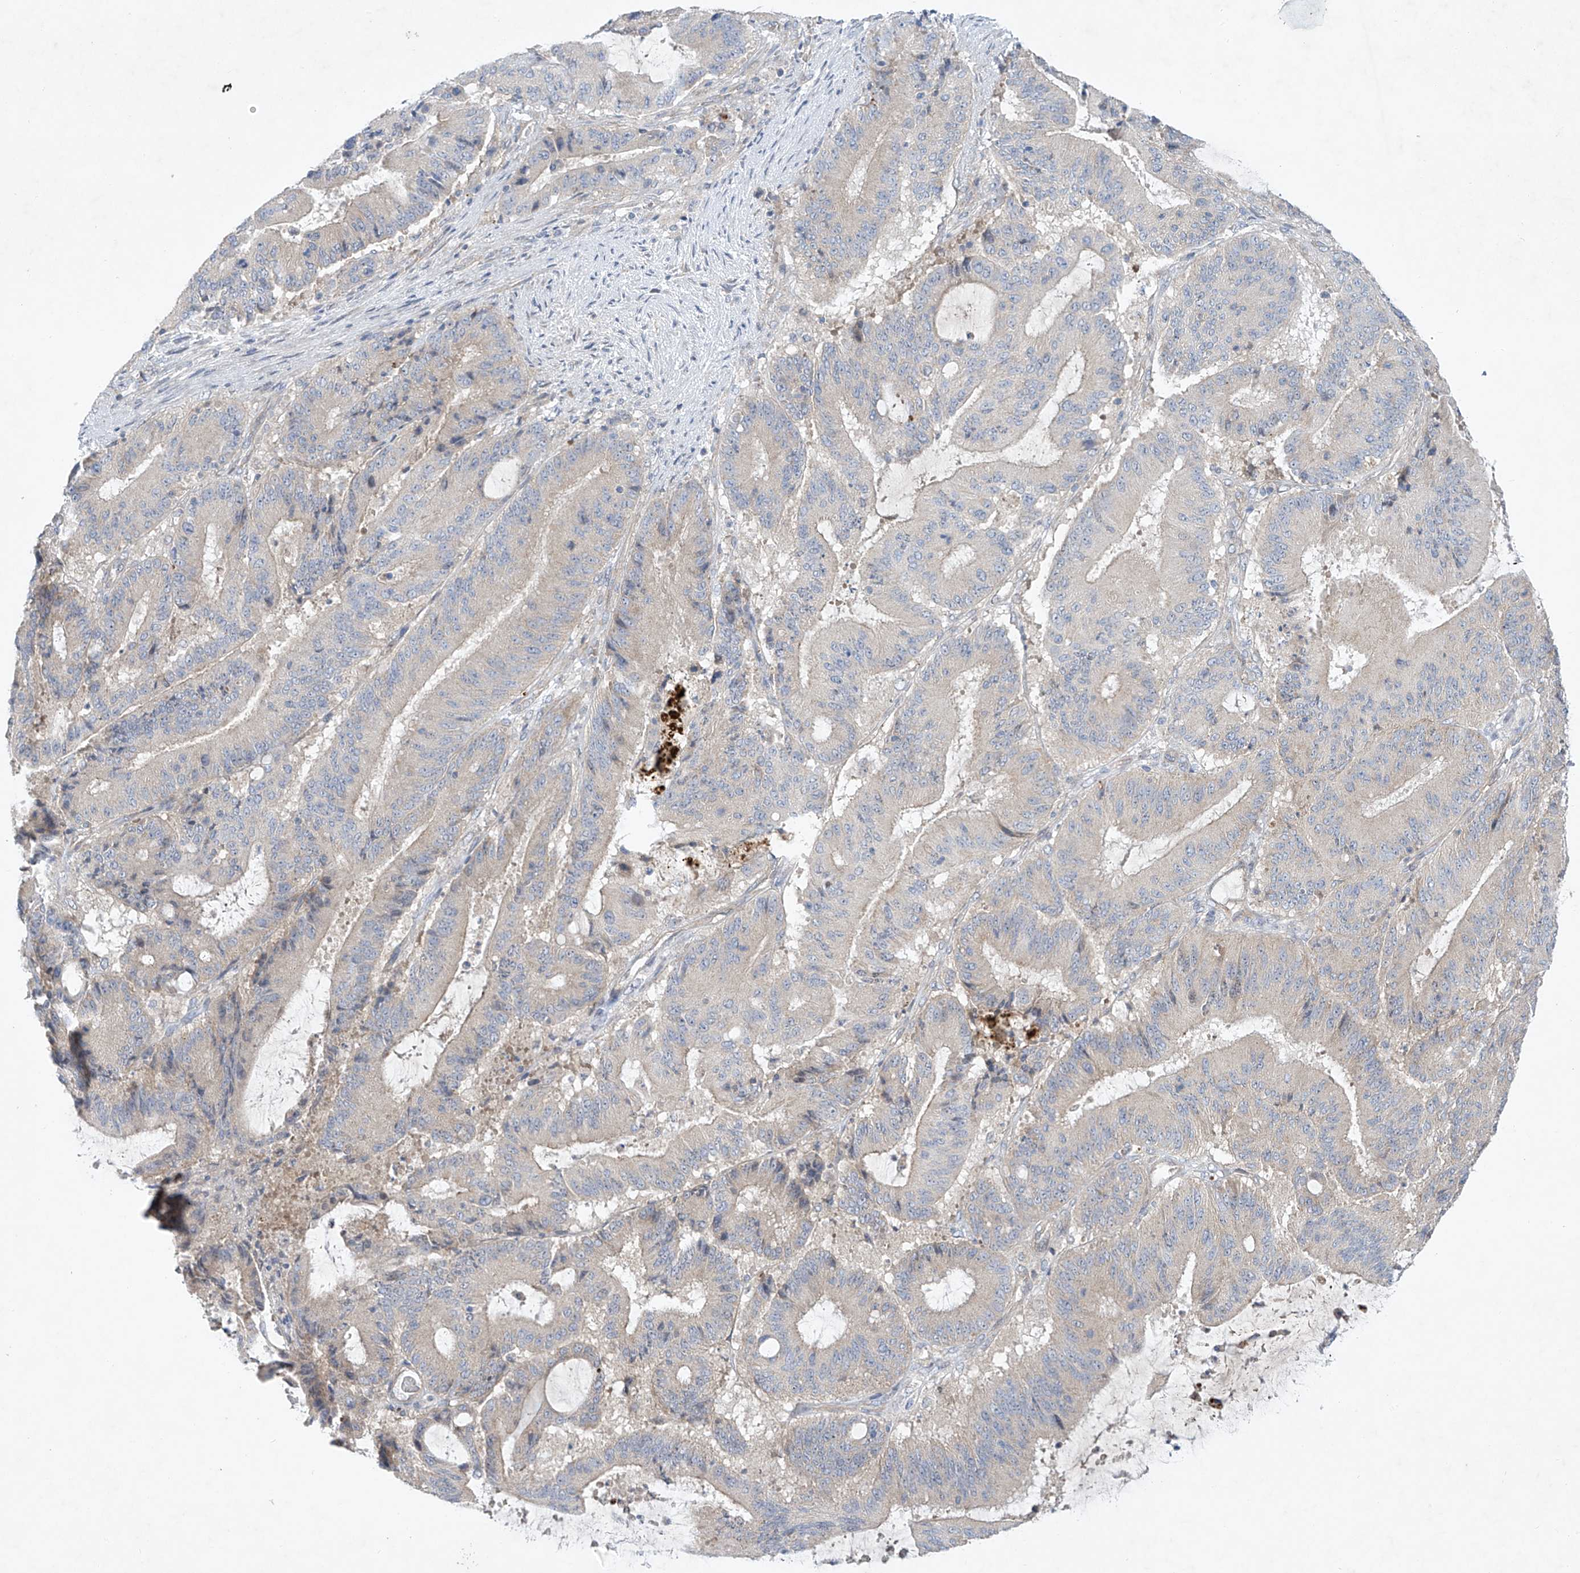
{"staining": {"intensity": "negative", "quantity": "none", "location": "none"}, "tissue": "liver cancer", "cell_type": "Tumor cells", "image_type": "cancer", "snomed": [{"axis": "morphology", "description": "Normal tissue, NOS"}, {"axis": "morphology", "description": "Cholangiocarcinoma"}, {"axis": "topography", "description": "Liver"}, {"axis": "topography", "description": "Peripheral nerve tissue"}], "caption": "A micrograph of liver cholangiocarcinoma stained for a protein shows no brown staining in tumor cells. (Stains: DAB IHC with hematoxylin counter stain, Microscopy: brightfield microscopy at high magnification).", "gene": "TJAP1", "patient": {"sex": "female", "age": 73}}